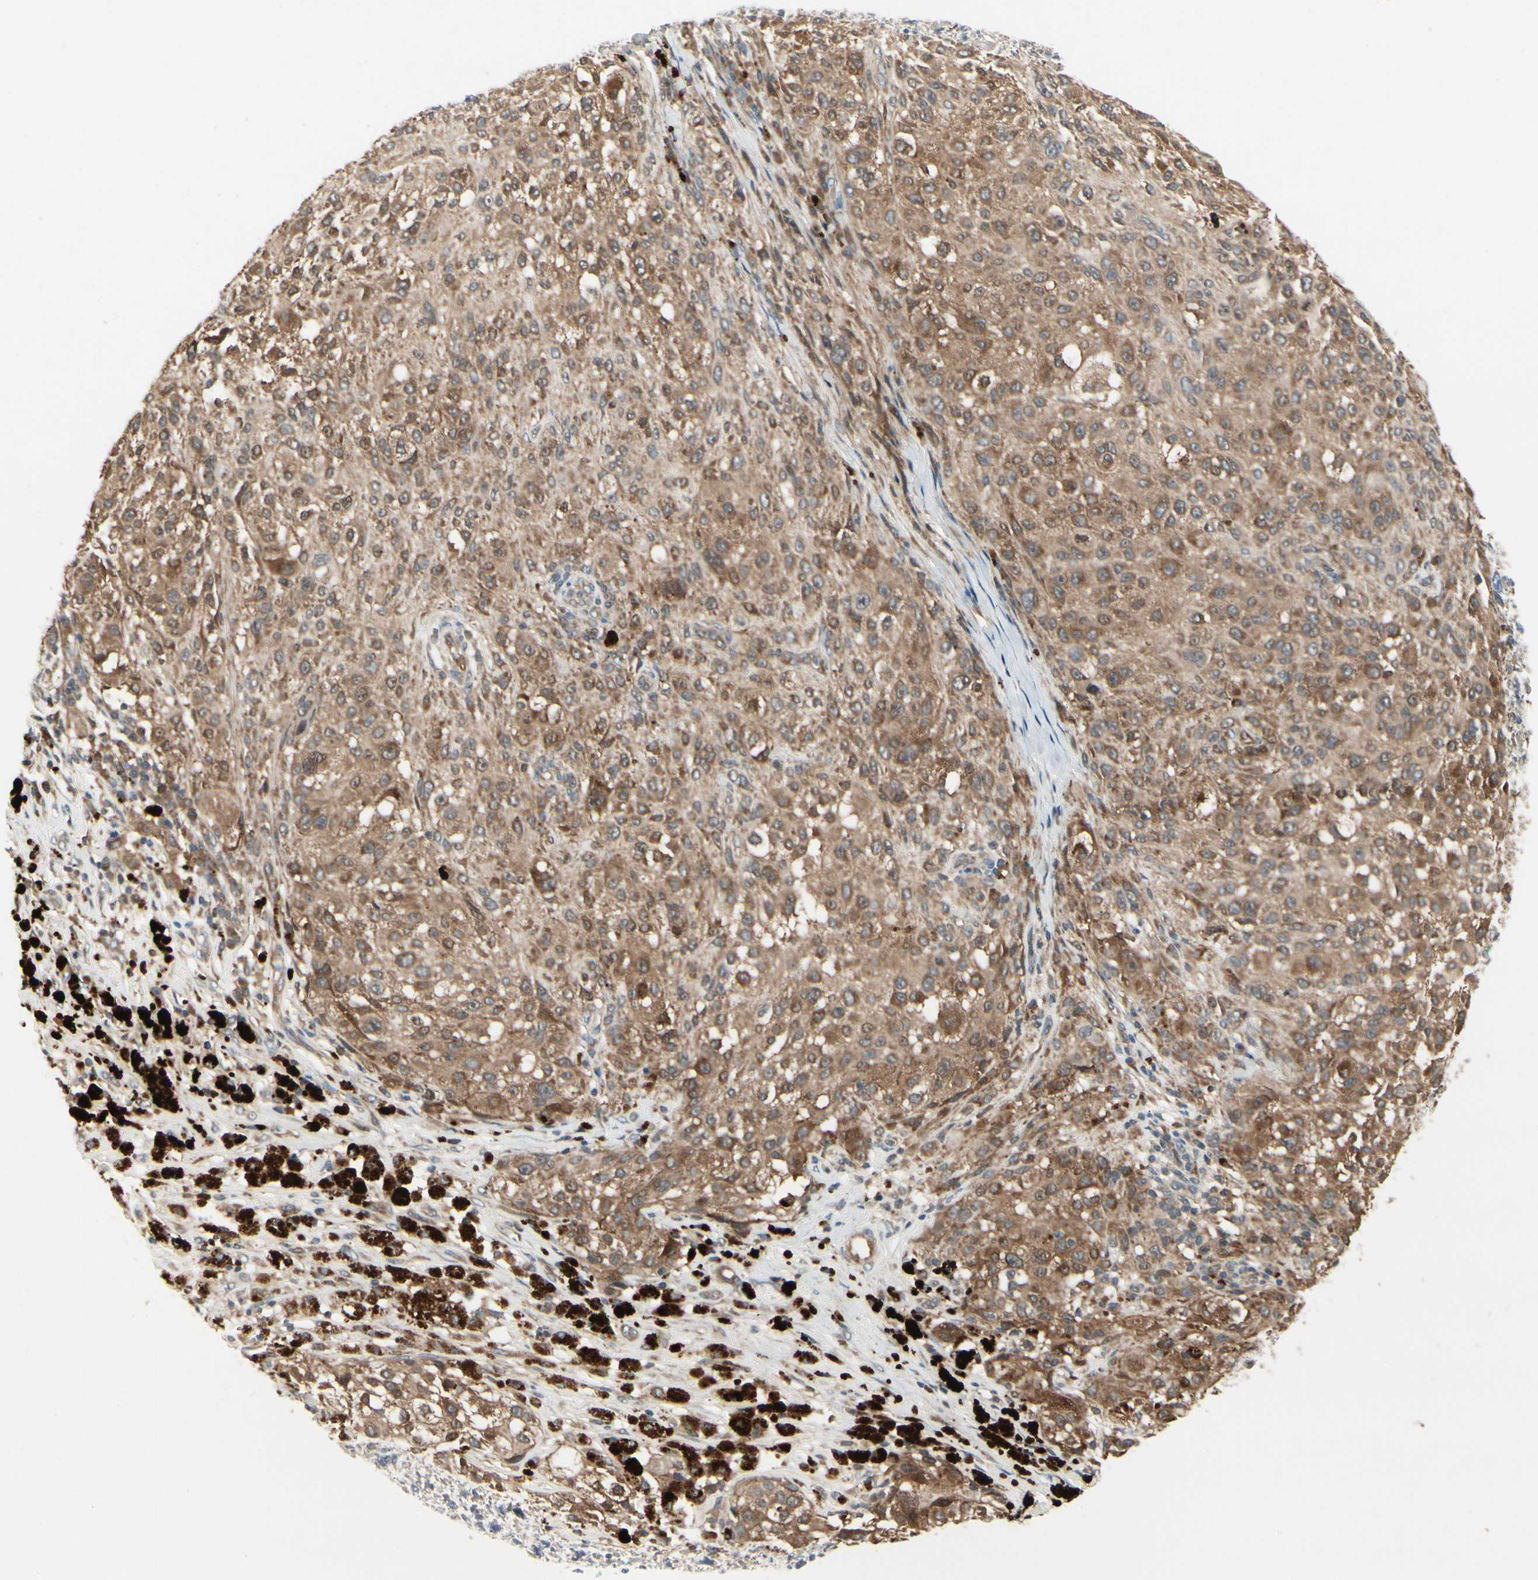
{"staining": {"intensity": "strong", "quantity": ">75%", "location": "cytoplasmic/membranous"}, "tissue": "melanoma", "cell_type": "Tumor cells", "image_type": "cancer", "snomed": [{"axis": "morphology", "description": "Necrosis, NOS"}, {"axis": "morphology", "description": "Malignant melanoma, NOS"}, {"axis": "topography", "description": "Skin"}], "caption": "The image shows immunohistochemical staining of malignant melanoma. There is strong cytoplasmic/membranous positivity is present in approximately >75% of tumor cells.", "gene": "RNF14", "patient": {"sex": "female", "age": 87}}